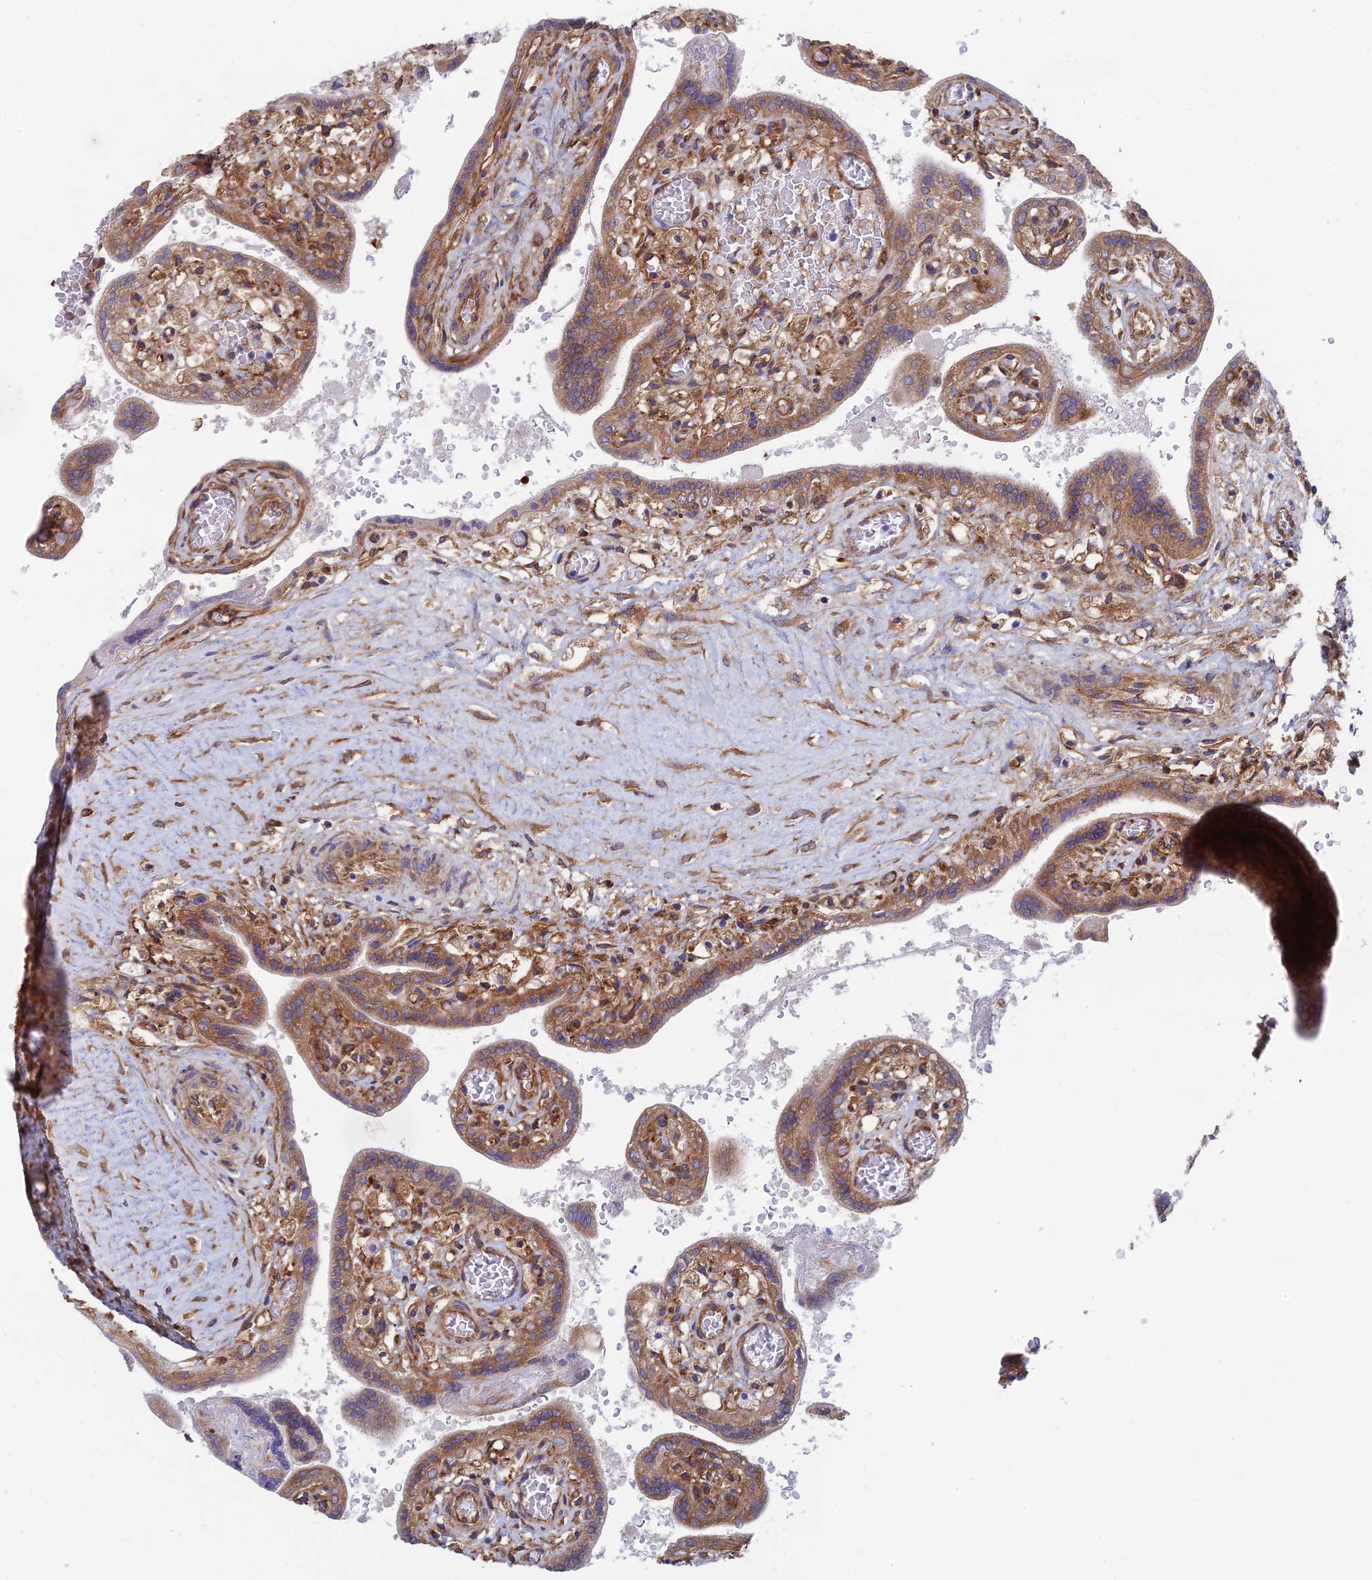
{"staining": {"intensity": "strong", "quantity": ">75%", "location": "cytoplasmic/membranous"}, "tissue": "placenta", "cell_type": "Decidual cells", "image_type": "normal", "snomed": [{"axis": "morphology", "description": "Normal tissue, NOS"}, {"axis": "topography", "description": "Placenta"}], "caption": "Approximately >75% of decidual cells in unremarkable human placenta show strong cytoplasmic/membranous protein staining as visualized by brown immunohistochemical staining.", "gene": "CCDC69", "patient": {"sex": "female", "age": 37}}